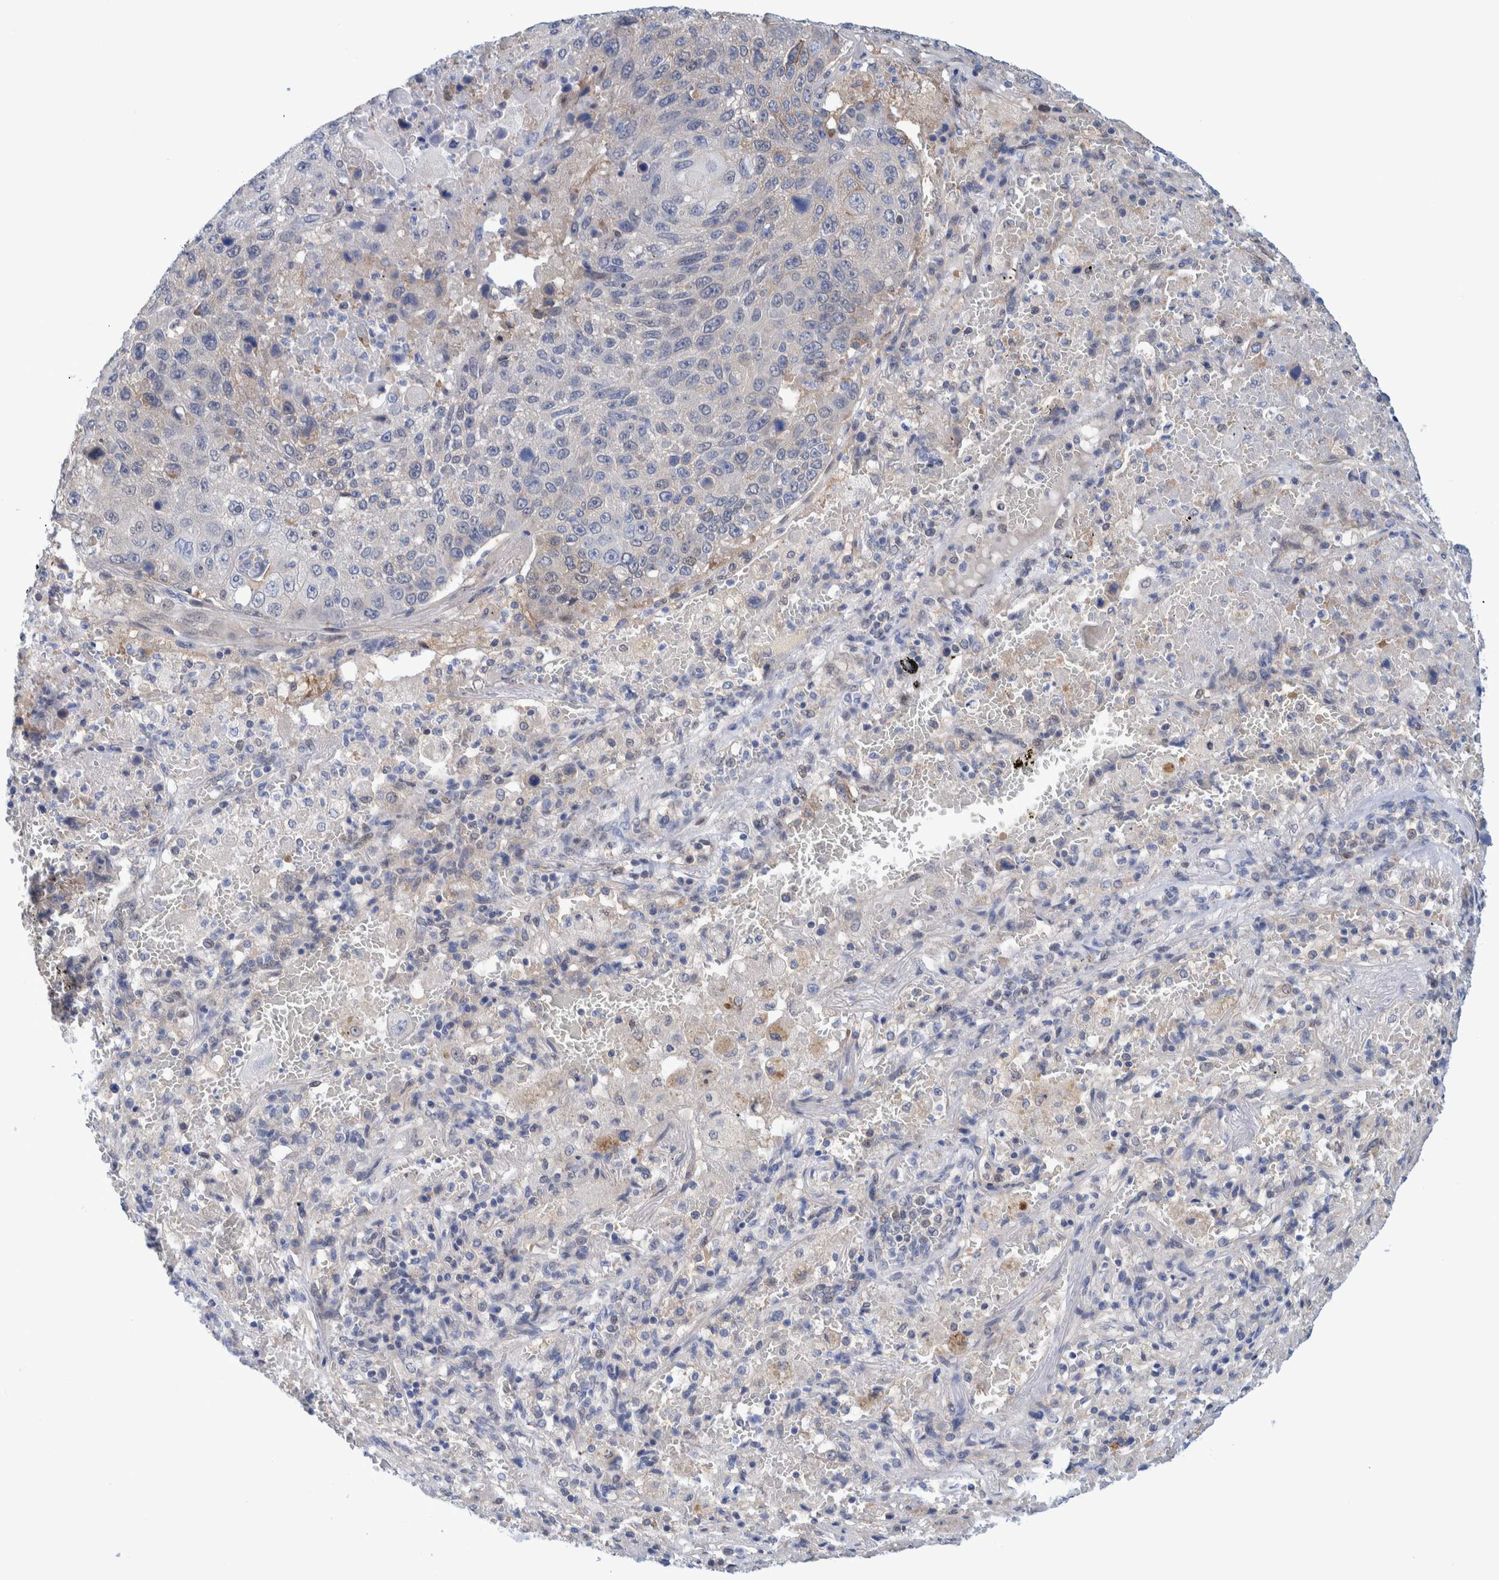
{"staining": {"intensity": "negative", "quantity": "none", "location": "none"}, "tissue": "lung cancer", "cell_type": "Tumor cells", "image_type": "cancer", "snomed": [{"axis": "morphology", "description": "Squamous cell carcinoma, NOS"}, {"axis": "topography", "description": "Lung"}], "caption": "Human lung cancer stained for a protein using immunohistochemistry displays no expression in tumor cells.", "gene": "PFAS", "patient": {"sex": "male", "age": 61}}